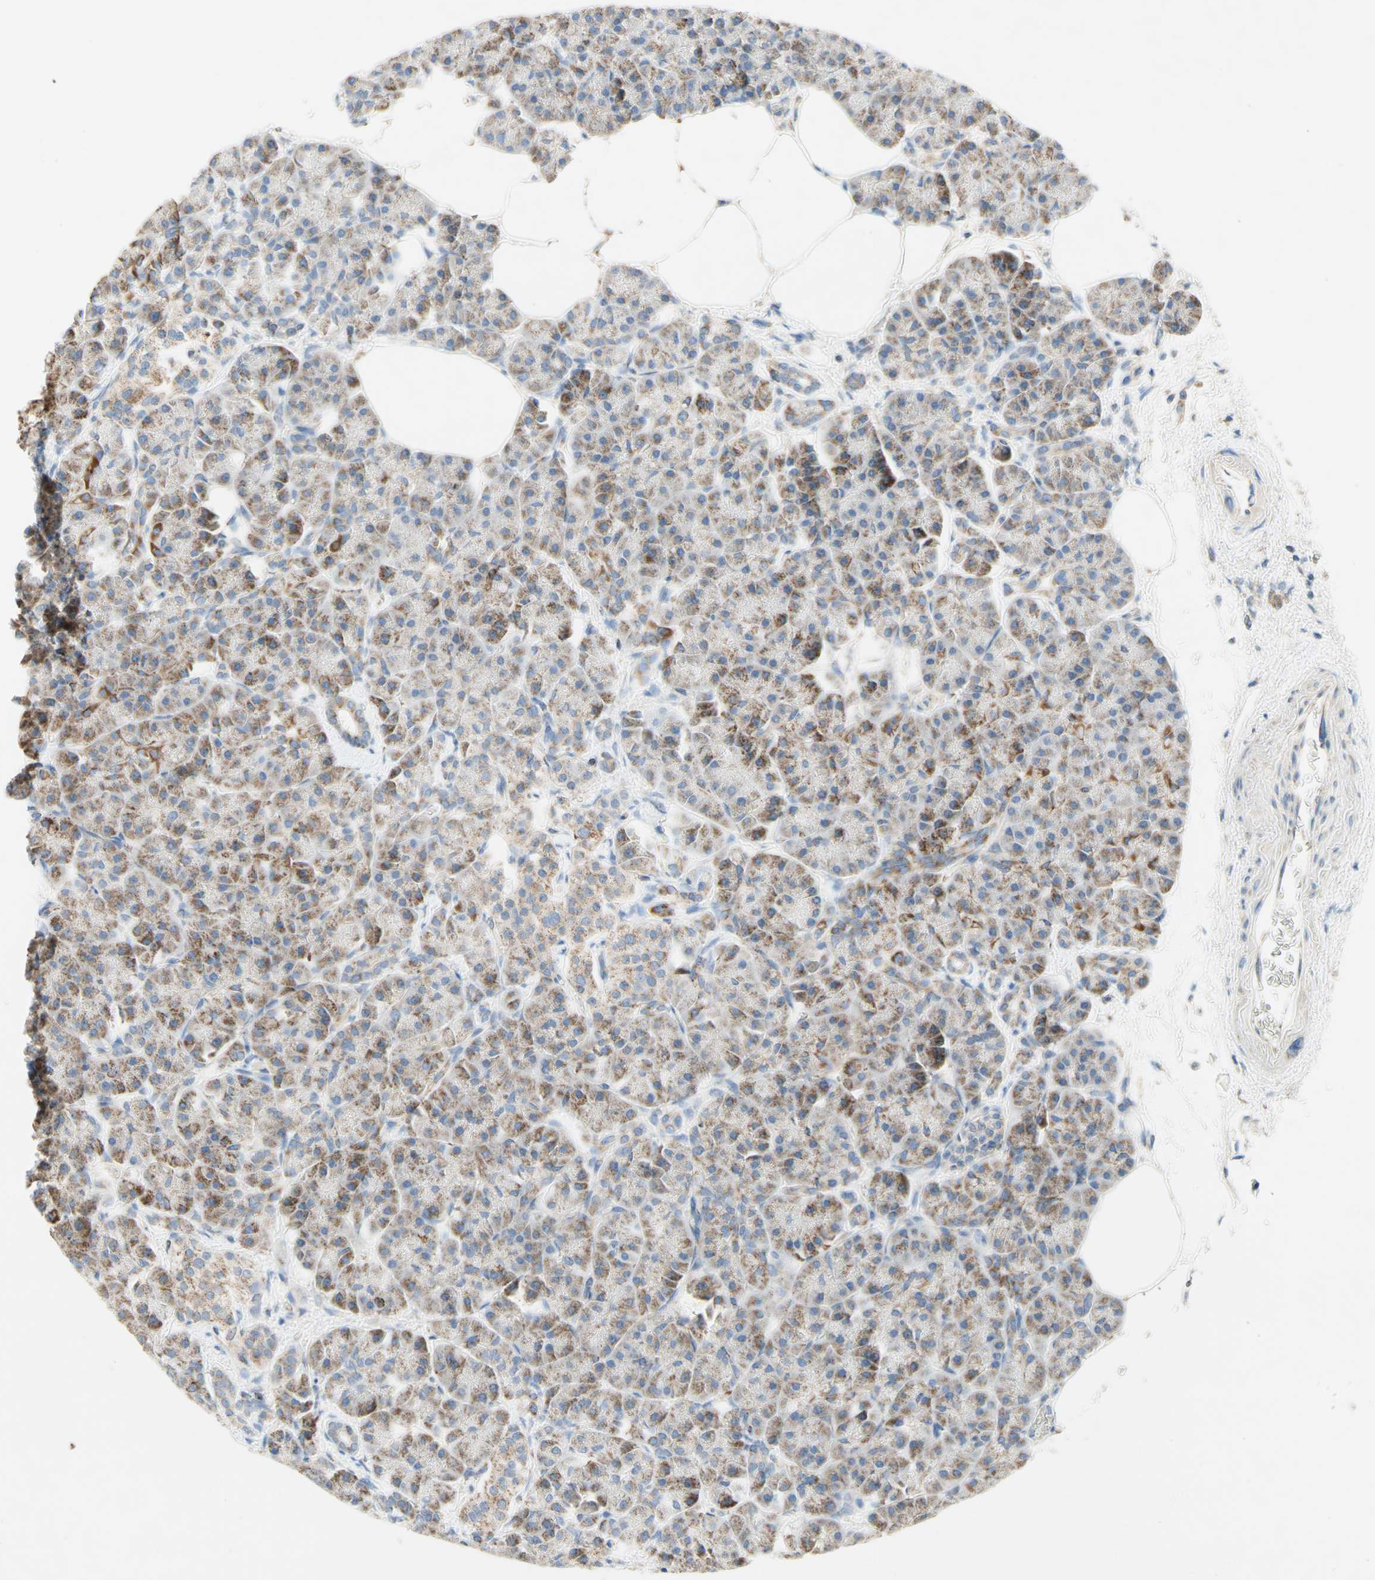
{"staining": {"intensity": "weak", "quantity": ">75%", "location": "cytoplasmic/membranous"}, "tissue": "pancreas", "cell_type": "Exocrine glandular cells", "image_type": "normal", "snomed": [{"axis": "morphology", "description": "Normal tissue, NOS"}, {"axis": "topography", "description": "Pancreas"}], "caption": "The immunohistochemical stain shows weak cytoplasmic/membranous staining in exocrine glandular cells of normal pancreas.", "gene": "SDHB", "patient": {"sex": "female", "age": 70}}